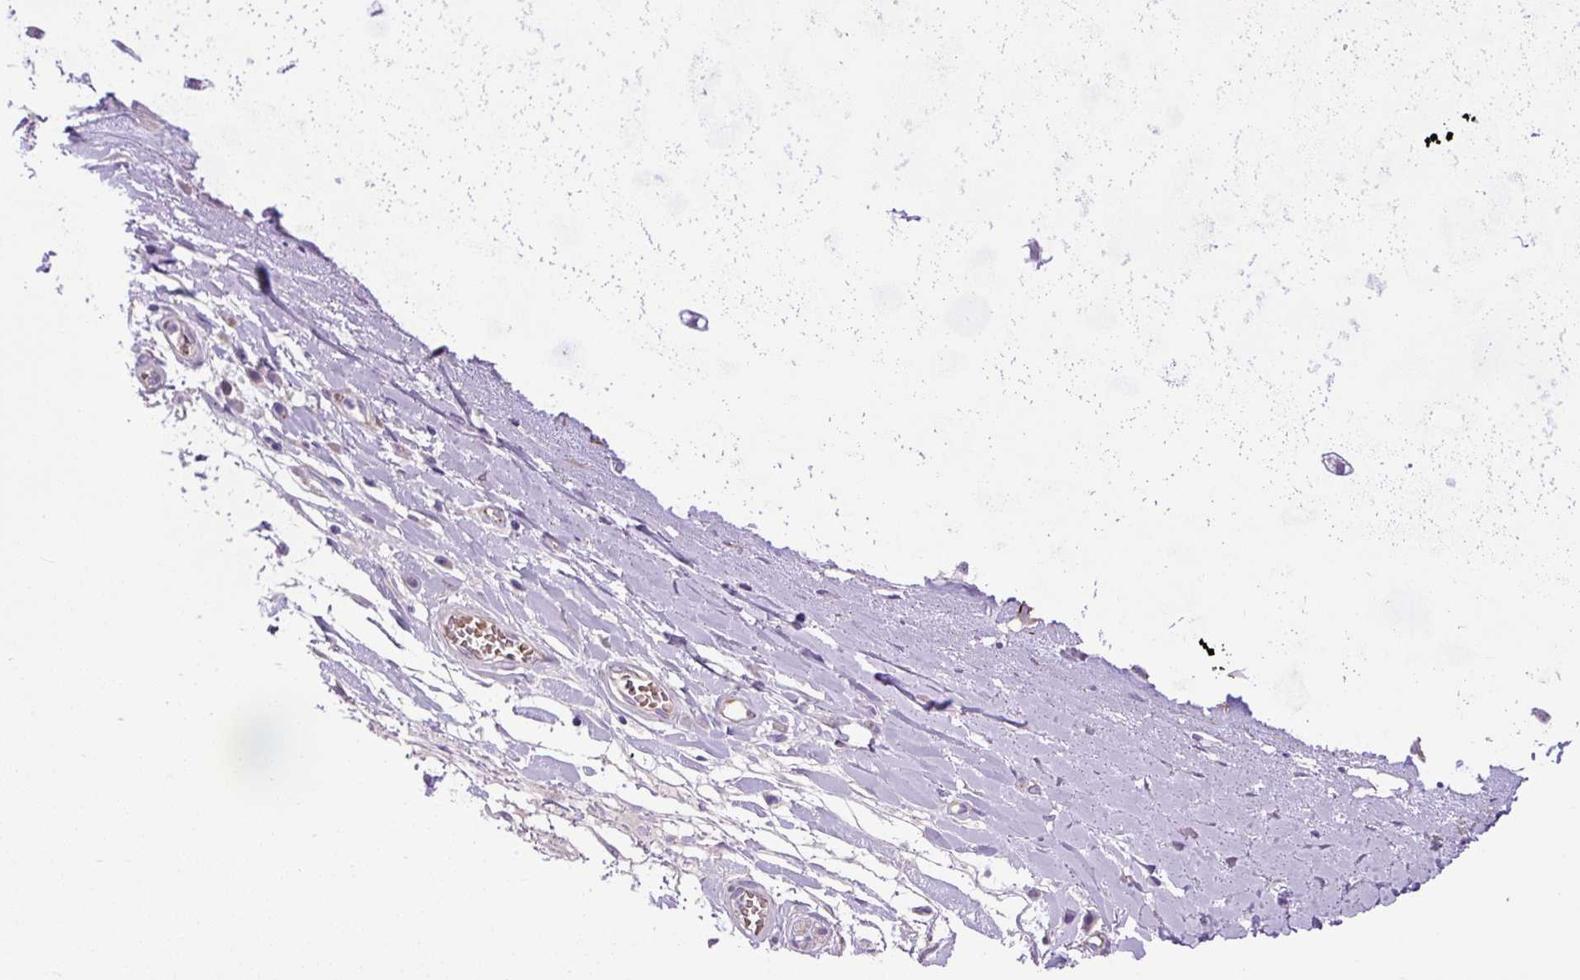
{"staining": {"intensity": "negative", "quantity": "none", "location": "none"}, "tissue": "adipose tissue", "cell_type": "Adipocytes", "image_type": "normal", "snomed": [{"axis": "morphology", "description": "Normal tissue, NOS"}, {"axis": "topography", "description": "Cartilage tissue"}, {"axis": "topography", "description": "Bronchus"}], "caption": "This is an immunohistochemistry (IHC) image of benign adipose tissue. There is no staining in adipocytes.", "gene": "VWA7", "patient": {"sex": "male", "age": 56}}